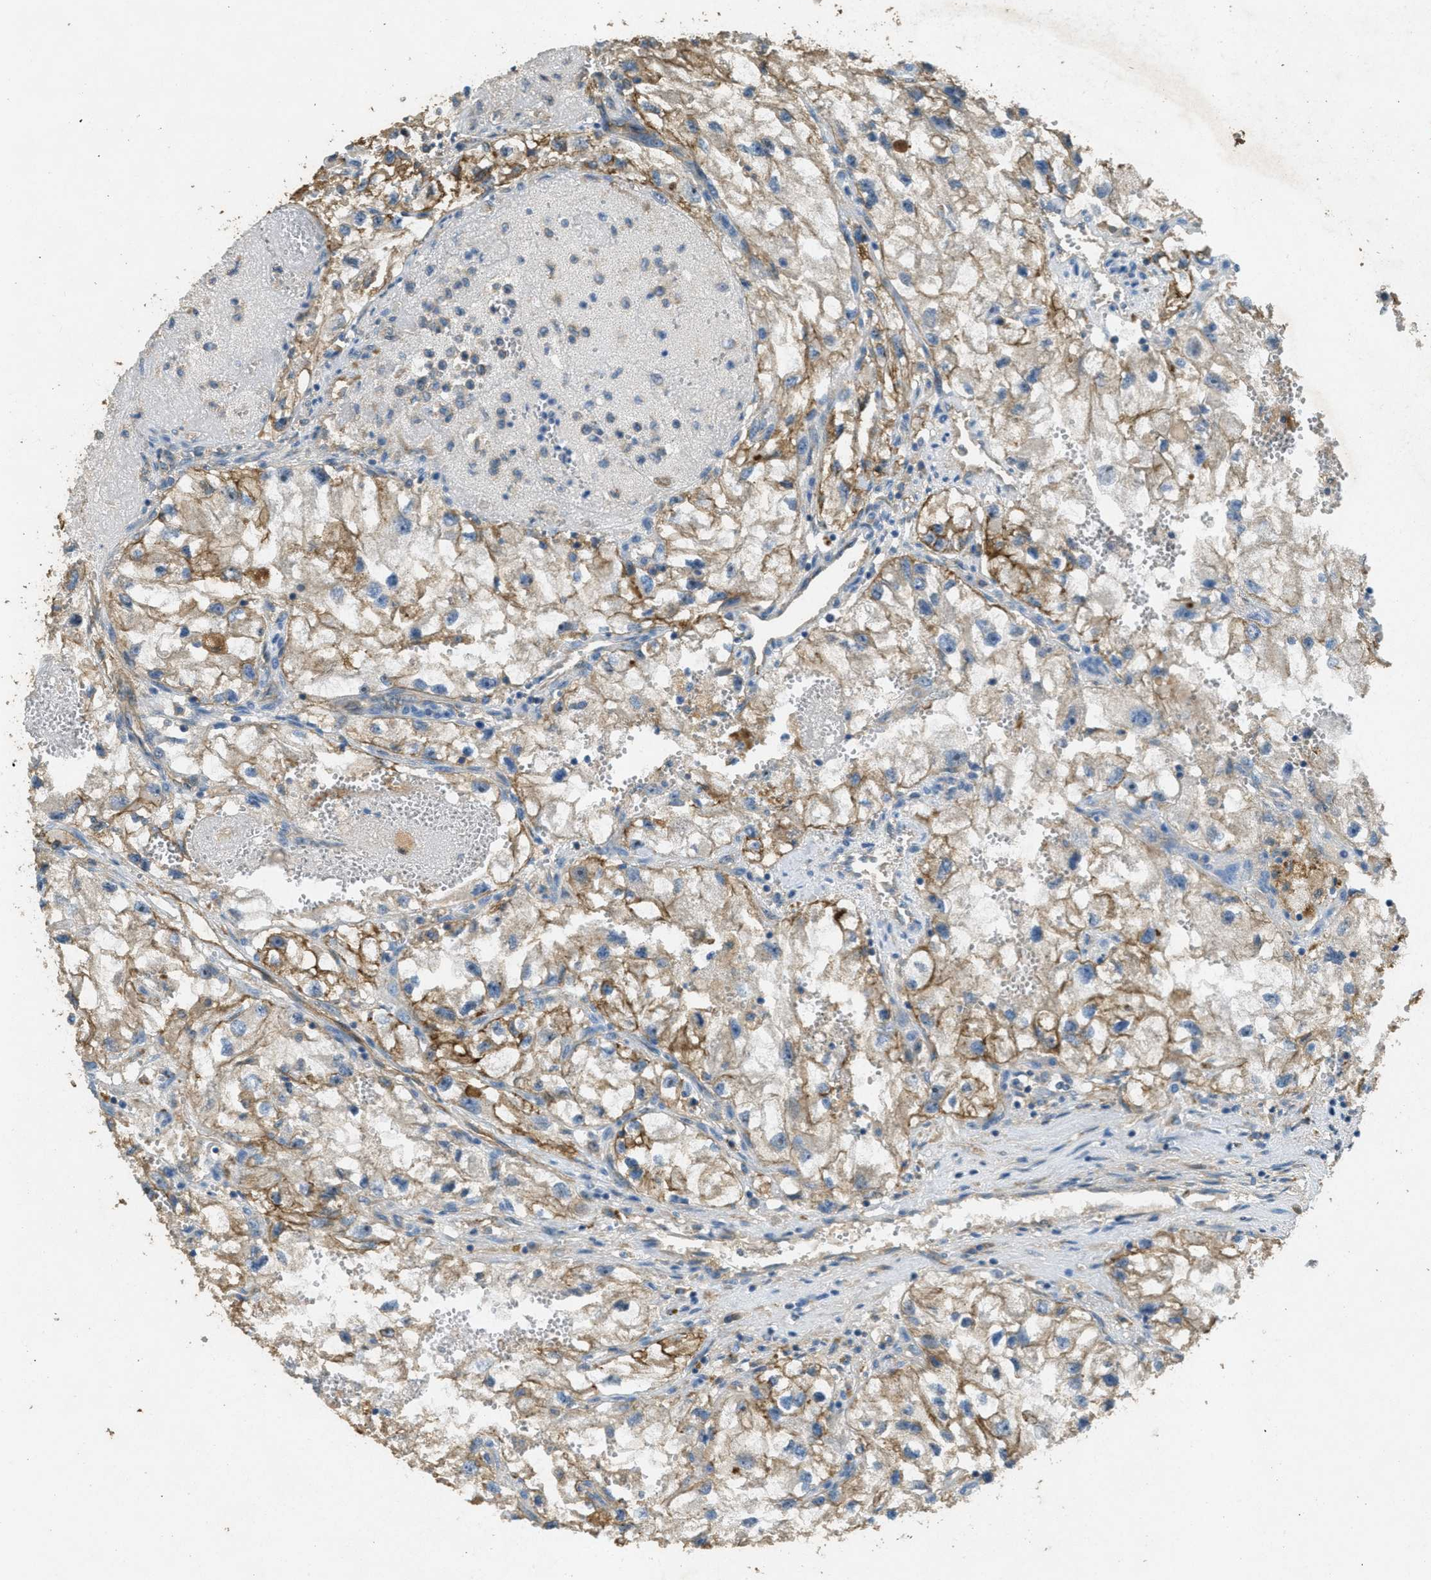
{"staining": {"intensity": "moderate", "quantity": ">75%", "location": "cytoplasmic/membranous"}, "tissue": "renal cancer", "cell_type": "Tumor cells", "image_type": "cancer", "snomed": [{"axis": "morphology", "description": "Adenocarcinoma, NOS"}, {"axis": "topography", "description": "Kidney"}], "caption": "This image reveals renal cancer stained with immunohistochemistry (IHC) to label a protein in brown. The cytoplasmic/membranous of tumor cells show moderate positivity for the protein. Nuclei are counter-stained blue.", "gene": "OSMR", "patient": {"sex": "female", "age": 70}}